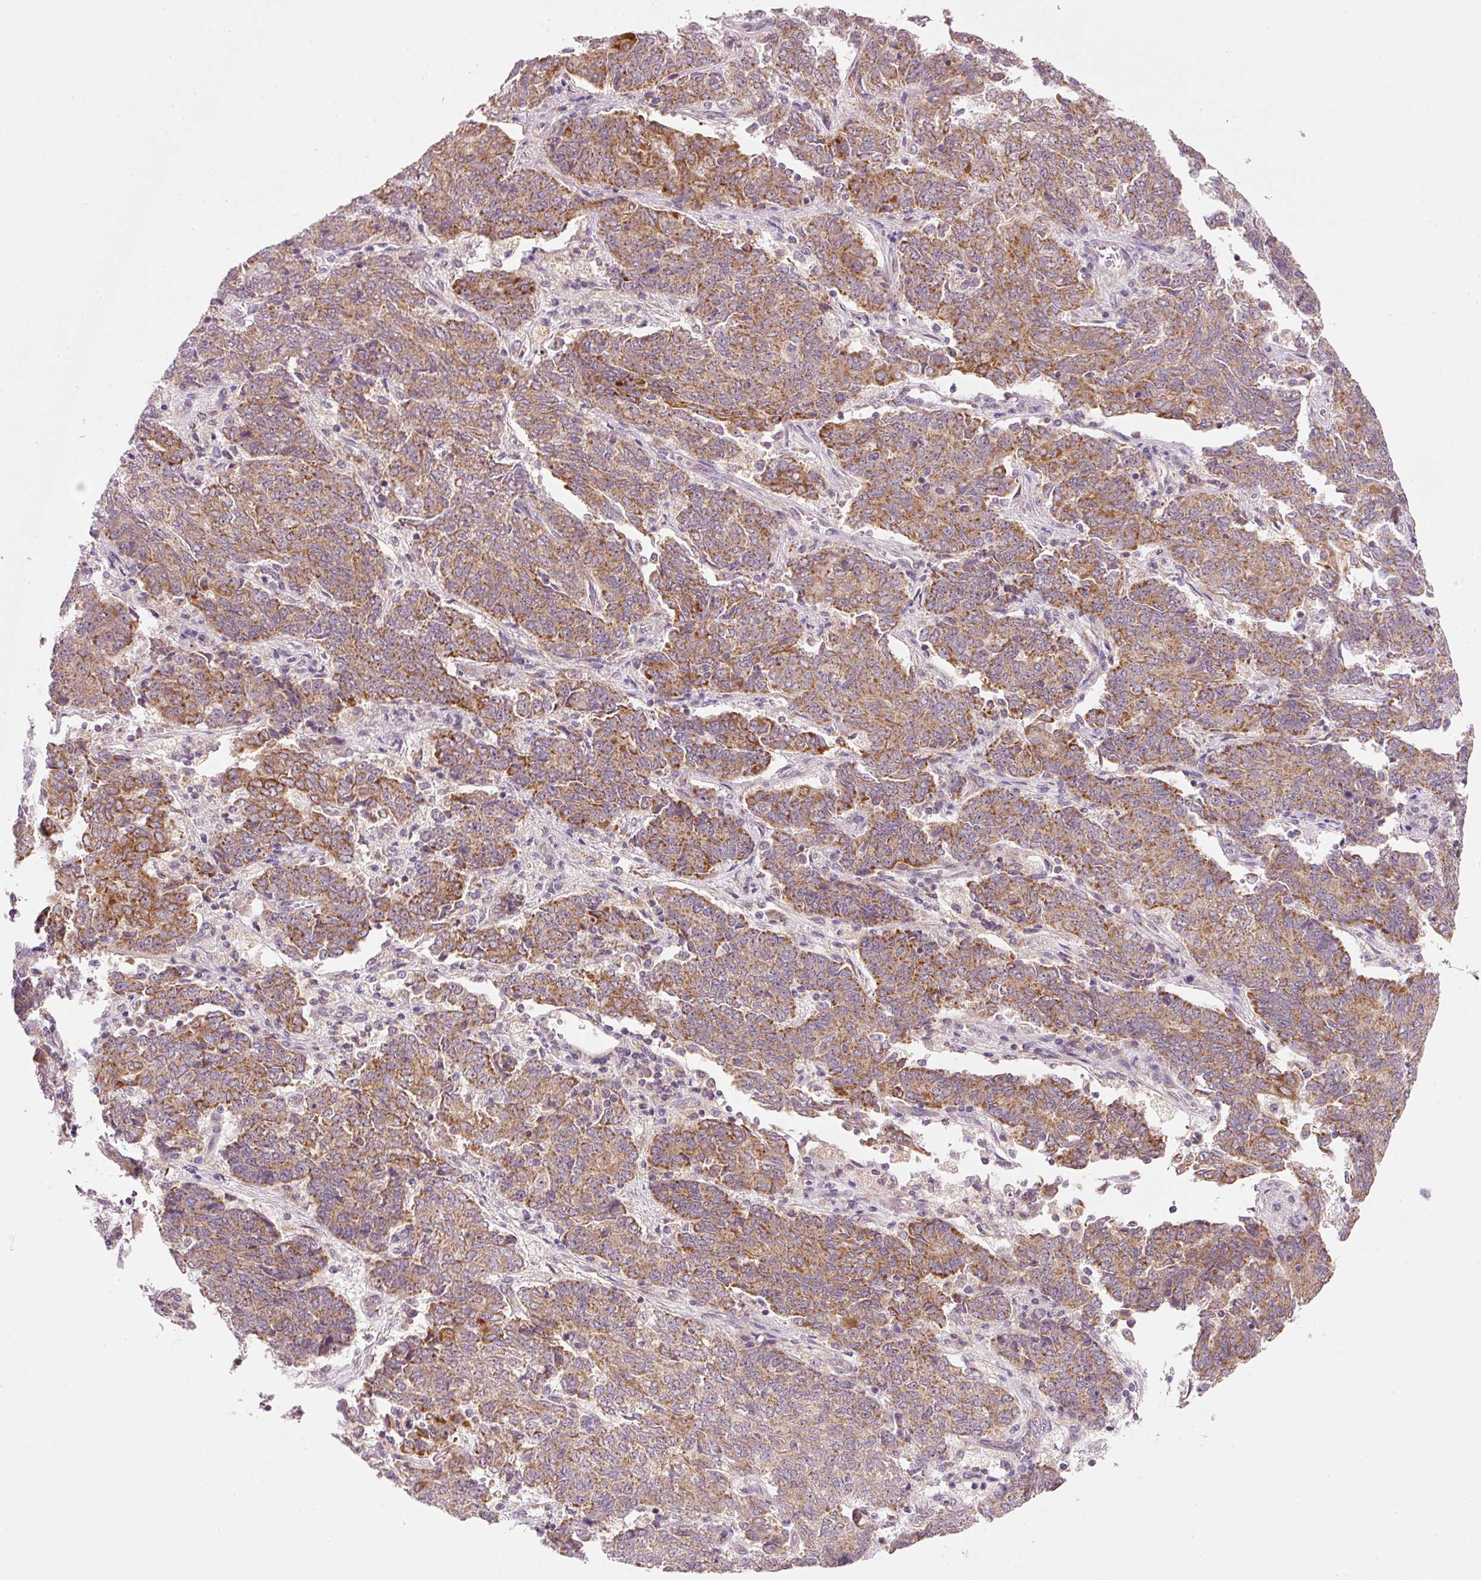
{"staining": {"intensity": "moderate", "quantity": ">75%", "location": "cytoplasmic/membranous"}, "tissue": "endometrial cancer", "cell_type": "Tumor cells", "image_type": "cancer", "snomed": [{"axis": "morphology", "description": "Adenocarcinoma, NOS"}, {"axis": "topography", "description": "Endometrium"}], "caption": "This photomicrograph displays IHC staining of endometrial cancer (adenocarcinoma), with medium moderate cytoplasmic/membranous staining in about >75% of tumor cells.", "gene": "FAM78B", "patient": {"sex": "female", "age": 80}}